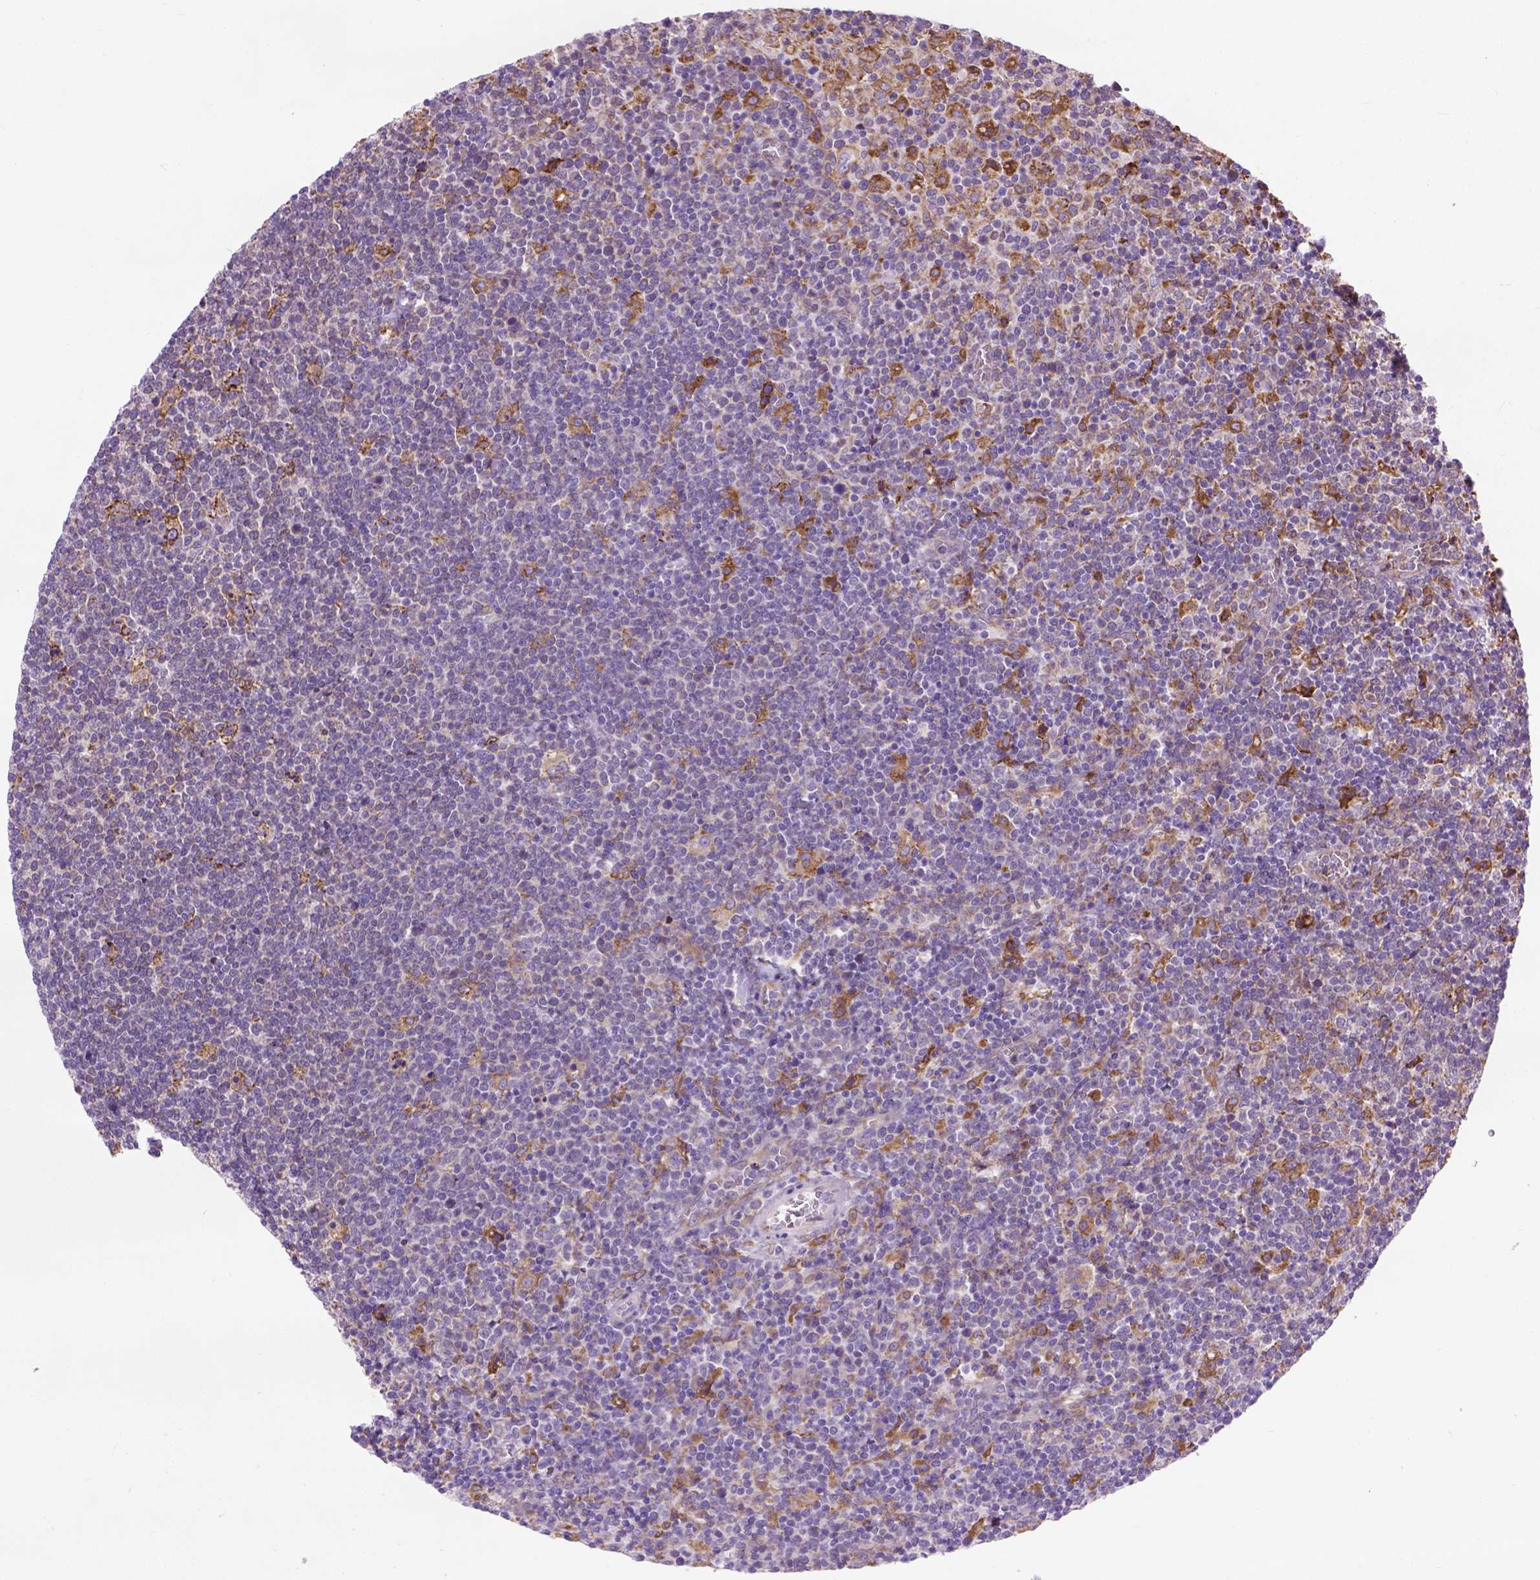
{"staining": {"intensity": "negative", "quantity": "none", "location": "none"}, "tissue": "lymphoma", "cell_type": "Tumor cells", "image_type": "cancer", "snomed": [{"axis": "morphology", "description": "Malignant lymphoma, non-Hodgkin's type, High grade"}, {"axis": "topography", "description": "Lymph node"}], "caption": "DAB immunohistochemical staining of human lymphoma reveals no significant staining in tumor cells.", "gene": "PLK4", "patient": {"sex": "male", "age": 61}}